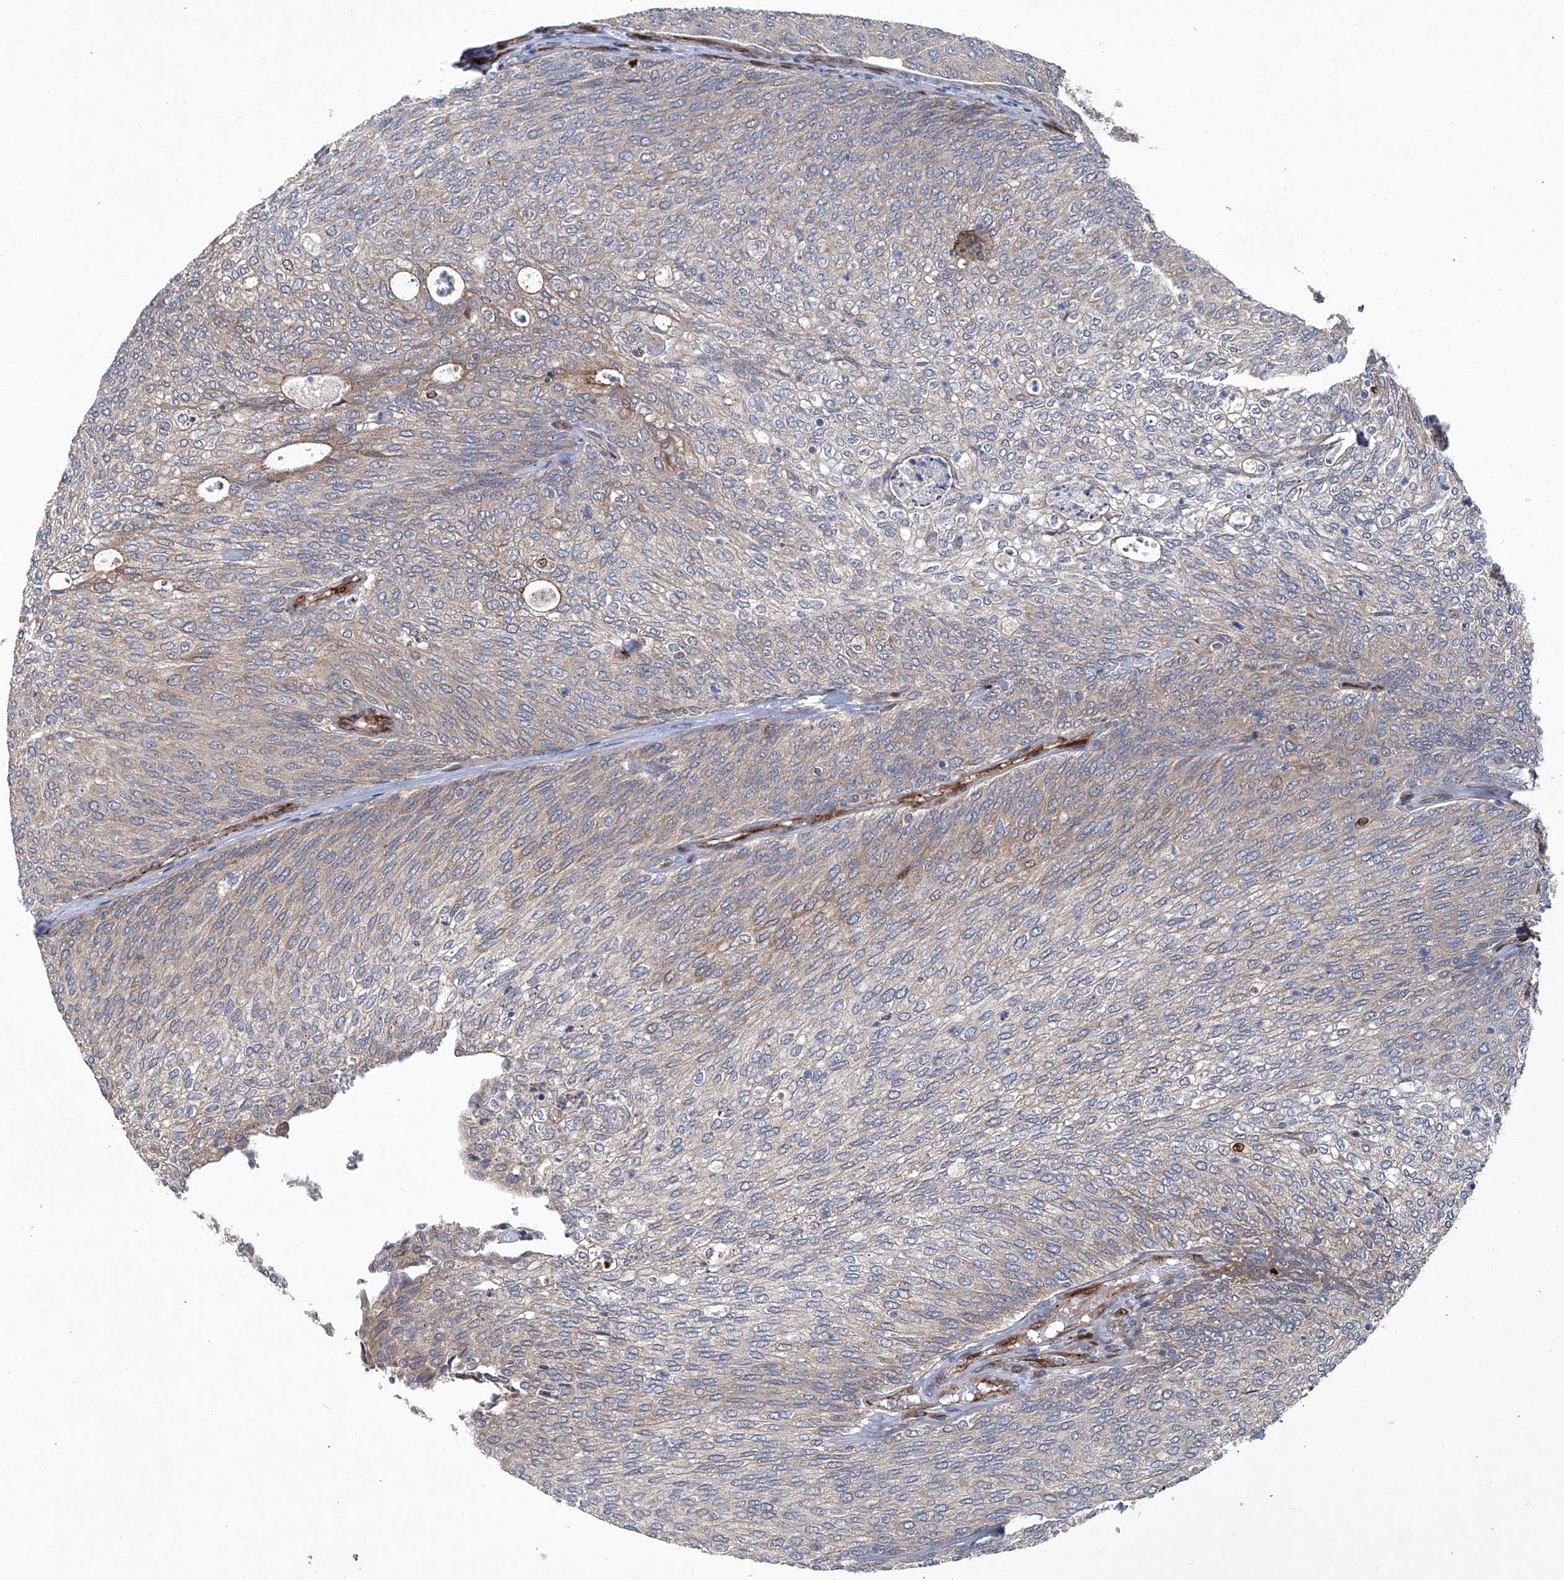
{"staining": {"intensity": "moderate", "quantity": "25%-75%", "location": "cytoplasmic/membranous"}, "tissue": "urothelial cancer", "cell_type": "Tumor cells", "image_type": "cancer", "snomed": [{"axis": "morphology", "description": "Urothelial carcinoma, Low grade"}, {"axis": "topography", "description": "Urinary bladder"}], "caption": "A high-resolution image shows IHC staining of urothelial cancer, which demonstrates moderate cytoplasmic/membranous expression in approximately 25%-75% of tumor cells.", "gene": "GPR132", "patient": {"sex": "female", "age": 79}}